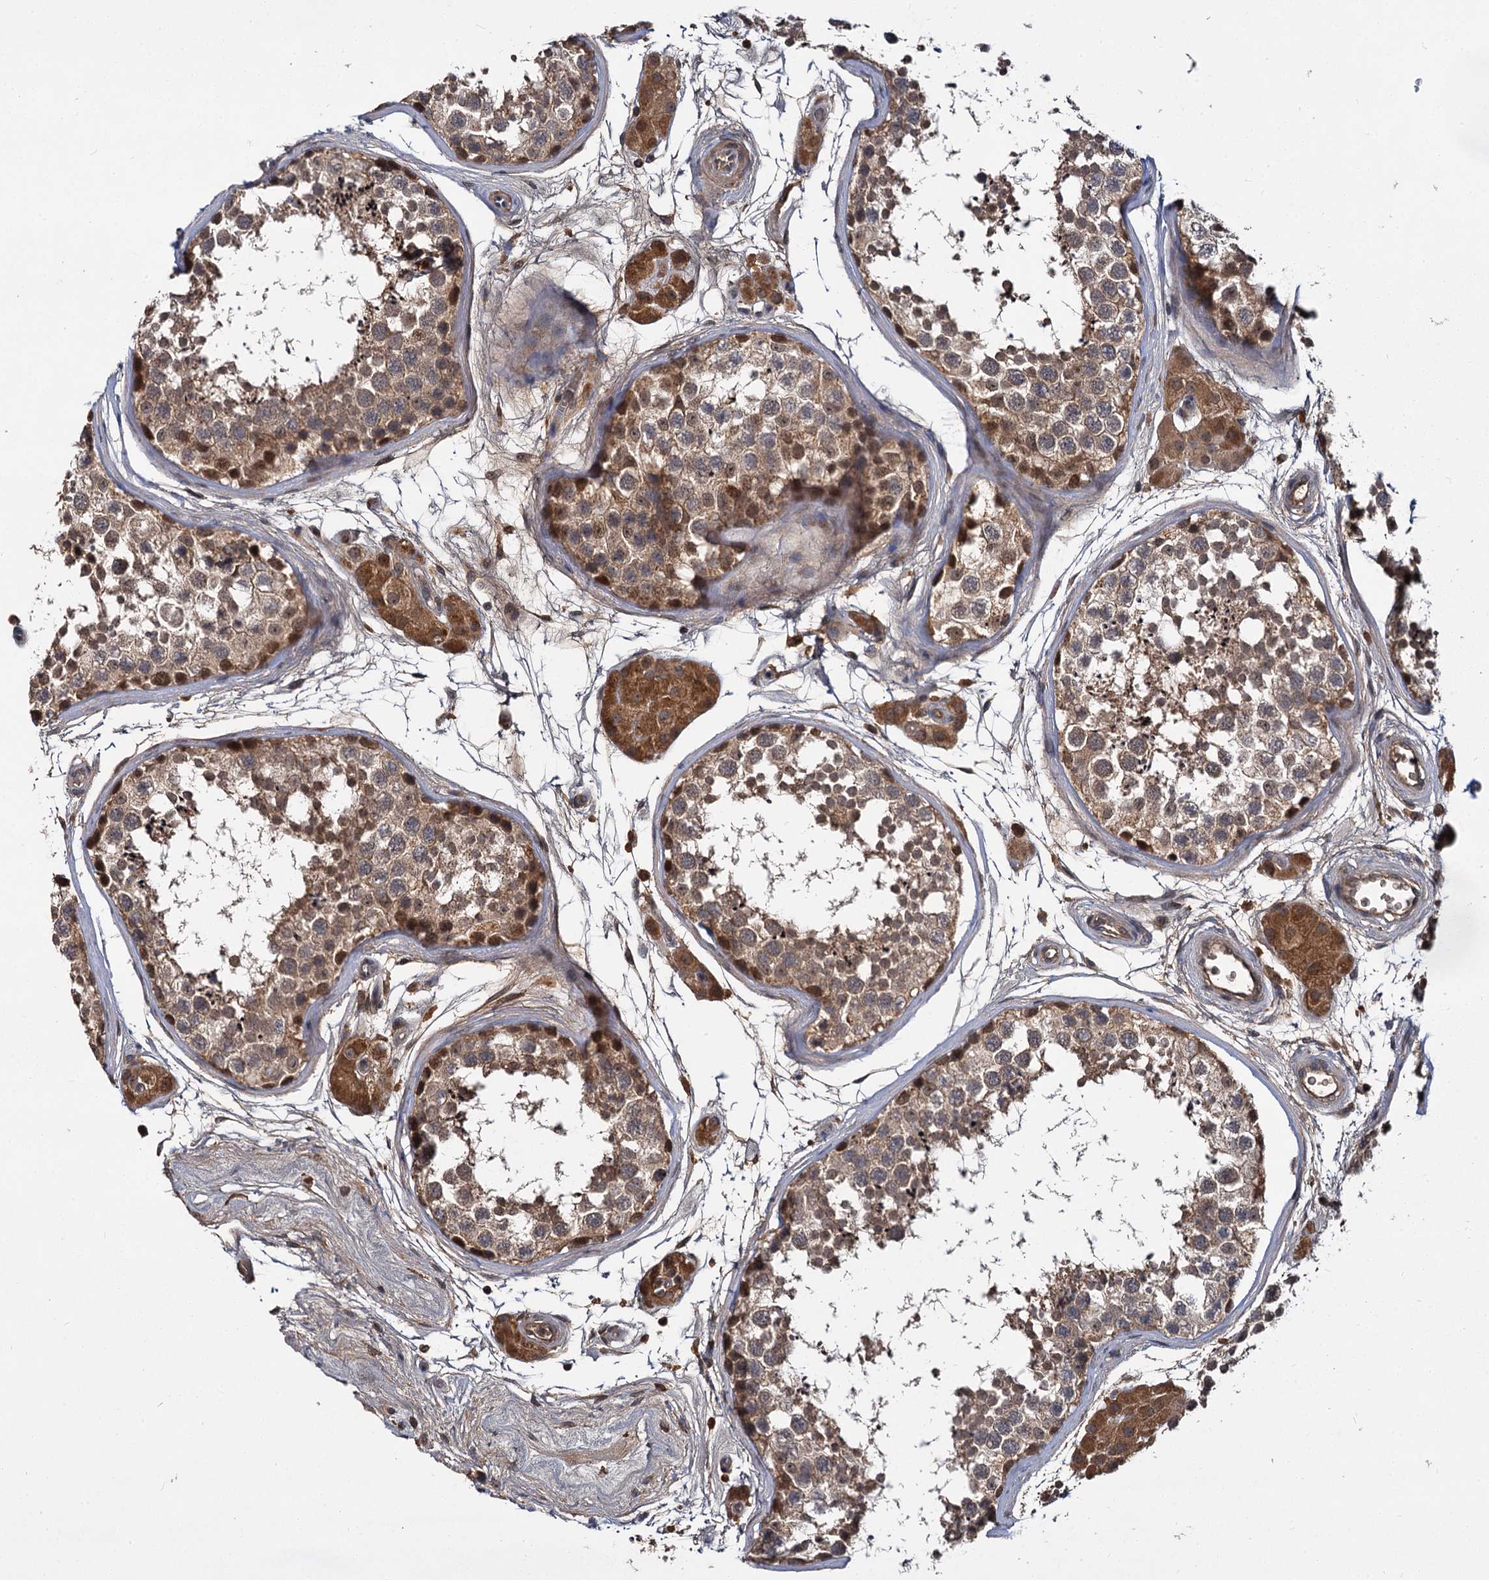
{"staining": {"intensity": "moderate", "quantity": ">75%", "location": "cytoplasmic/membranous,nuclear"}, "tissue": "testis", "cell_type": "Cells in seminiferous ducts", "image_type": "normal", "snomed": [{"axis": "morphology", "description": "Normal tissue, NOS"}, {"axis": "topography", "description": "Testis"}], "caption": "DAB immunohistochemical staining of benign human testis exhibits moderate cytoplasmic/membranous,nuclear protein positivity in approximately >75% of cells in seminiferous ducts. The staining was performed using DAB (3,3'-diaminobenzidine) to visualize the protein expression in brown, while the nuclei were stained in blue with hematoxylin (Magnification: 20x).", "gene": "MBD6", "patient": {"sex": "male", "age": 56}}